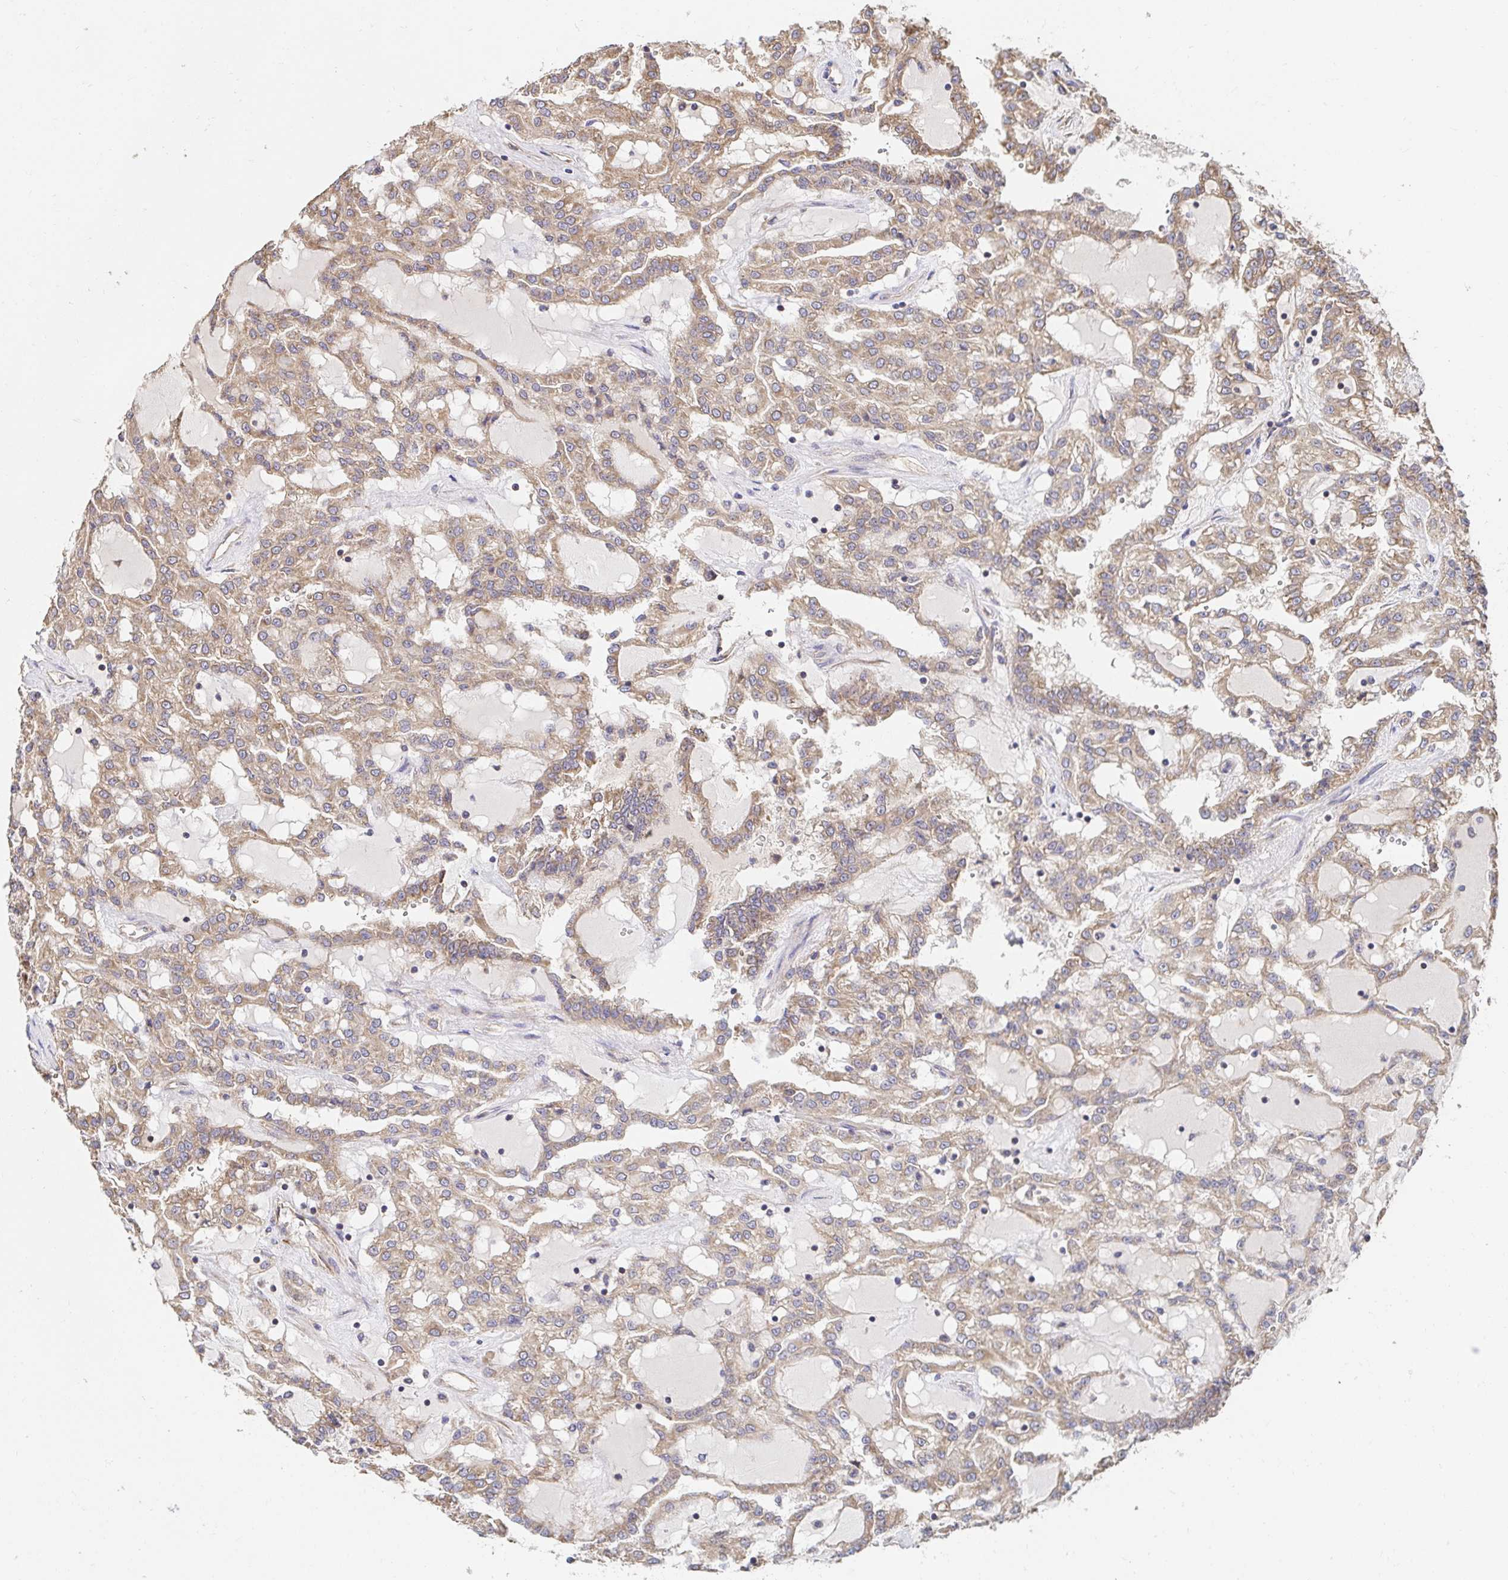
{"staining": {"intensity": "weak", "quantity": ">75%", "location": "cytoplasmic/membranous"}, "tissue": "renal cancer", "cell_type": "Tumor cells", "image_type": "cancer", "snomed": [{"axis": "morphology", "description": "Adenocarcinoma, NOS"}, {"axis": "topography", "description": "Kidney"}], "caption": "The micrograph displays a brown stain indicating the presence of a protein in the cytoplasmic/membranous of tumor cells in adenocarcinoma (renal). (Brightfield microscopy of DAB IHC at high magnification).", "gene": "APBB1", "patient": {"sex": "male", "age": 63}}